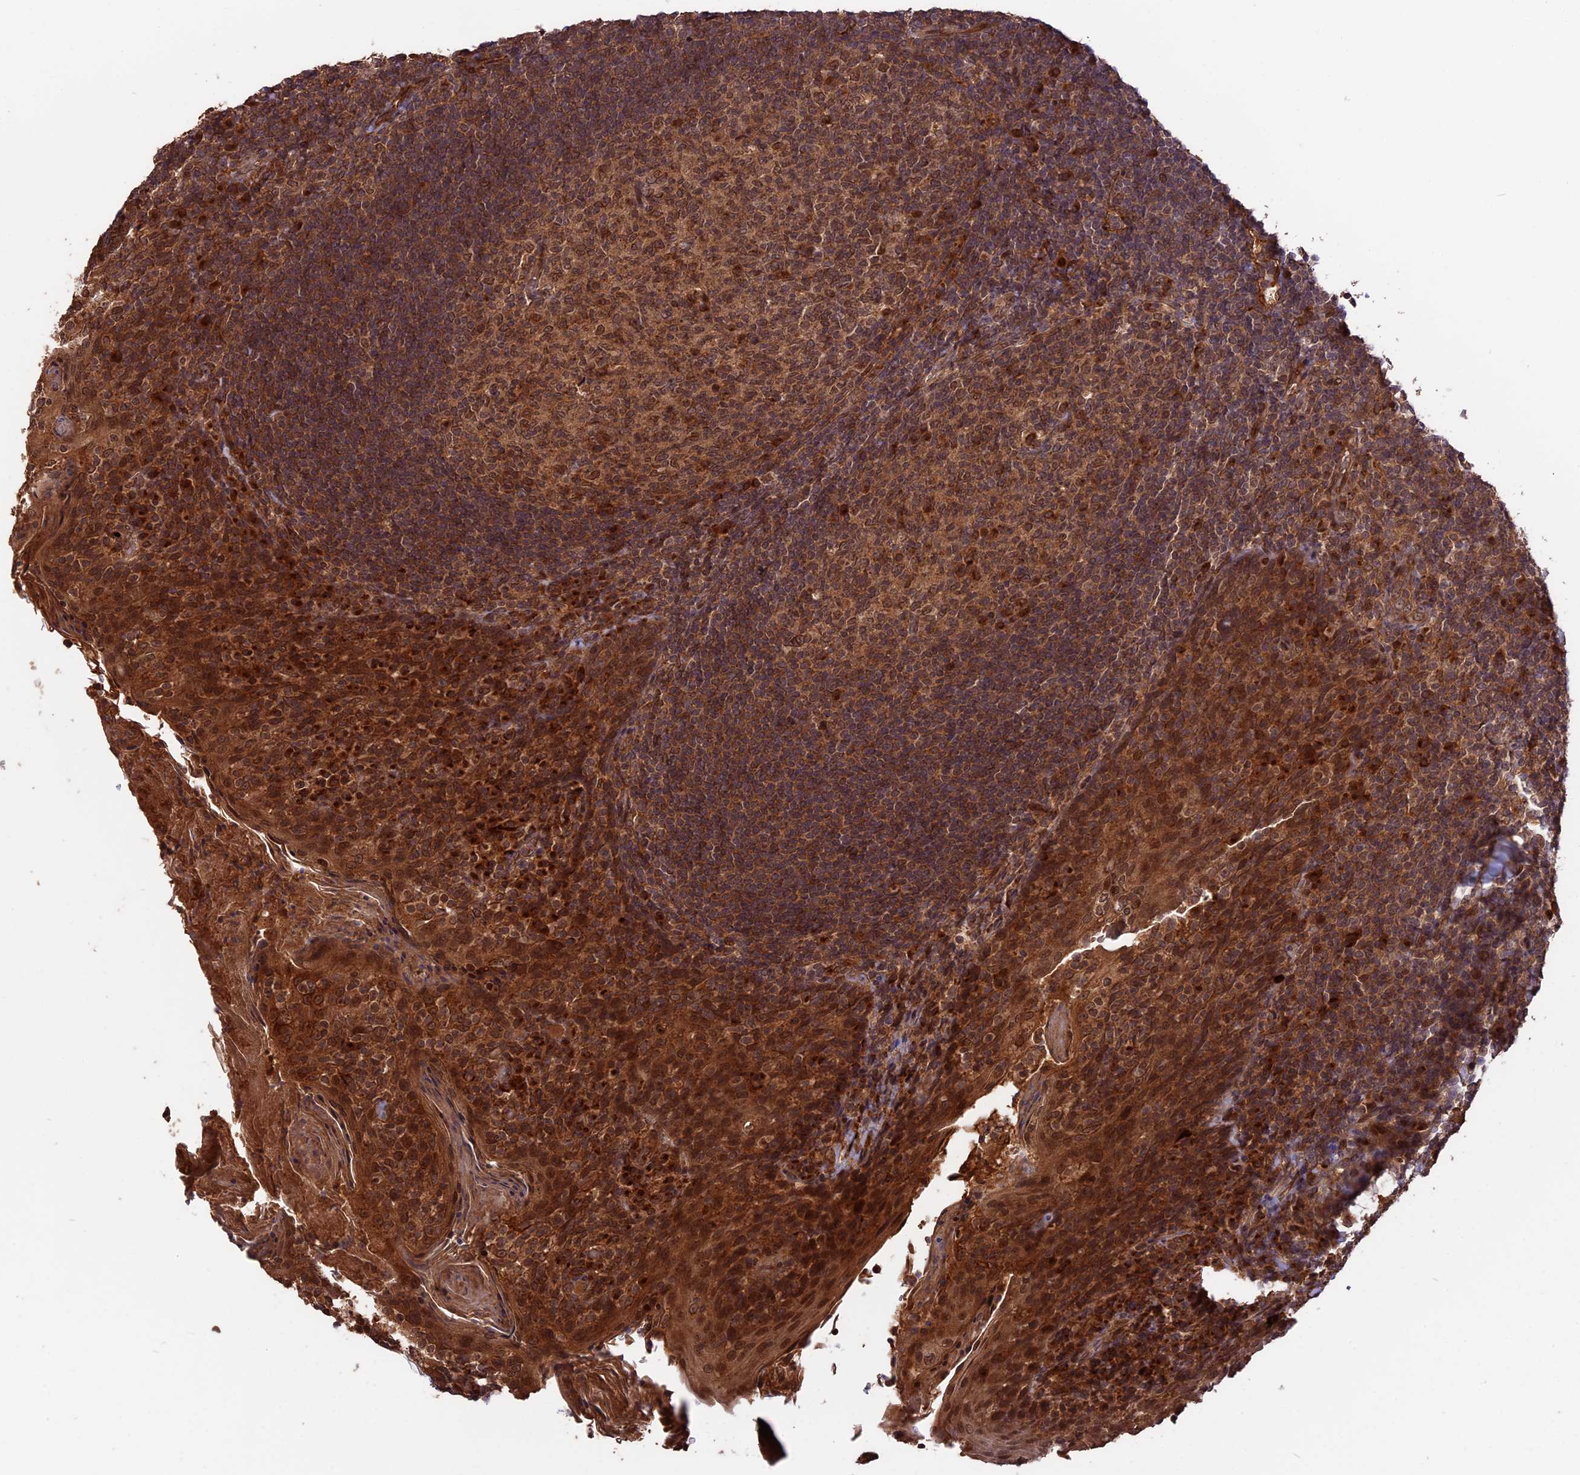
{"staining": {"intensity": "strong", "quantity": ">75%", "location": "cytoplasmic/membranous"}, "tissue": "tonsil", "cell_type": "Germinal center cells", "image_type": "normal", "snomed": [{"axis": "morphology", "description": "Normal tissue, NOS"}, {"axis": "topography", "description": "Tonsil"}], "caption": "Tonsil was stained to show a protein in brown. There is high levels of strong cytoplasmic/membranous staining in approximately >75% of germinal center cells. (DAB IHC with brightfield microscopy, high magnification).", "gene": "ESCO1", "patient": {"sex": "female", "age": 10}}